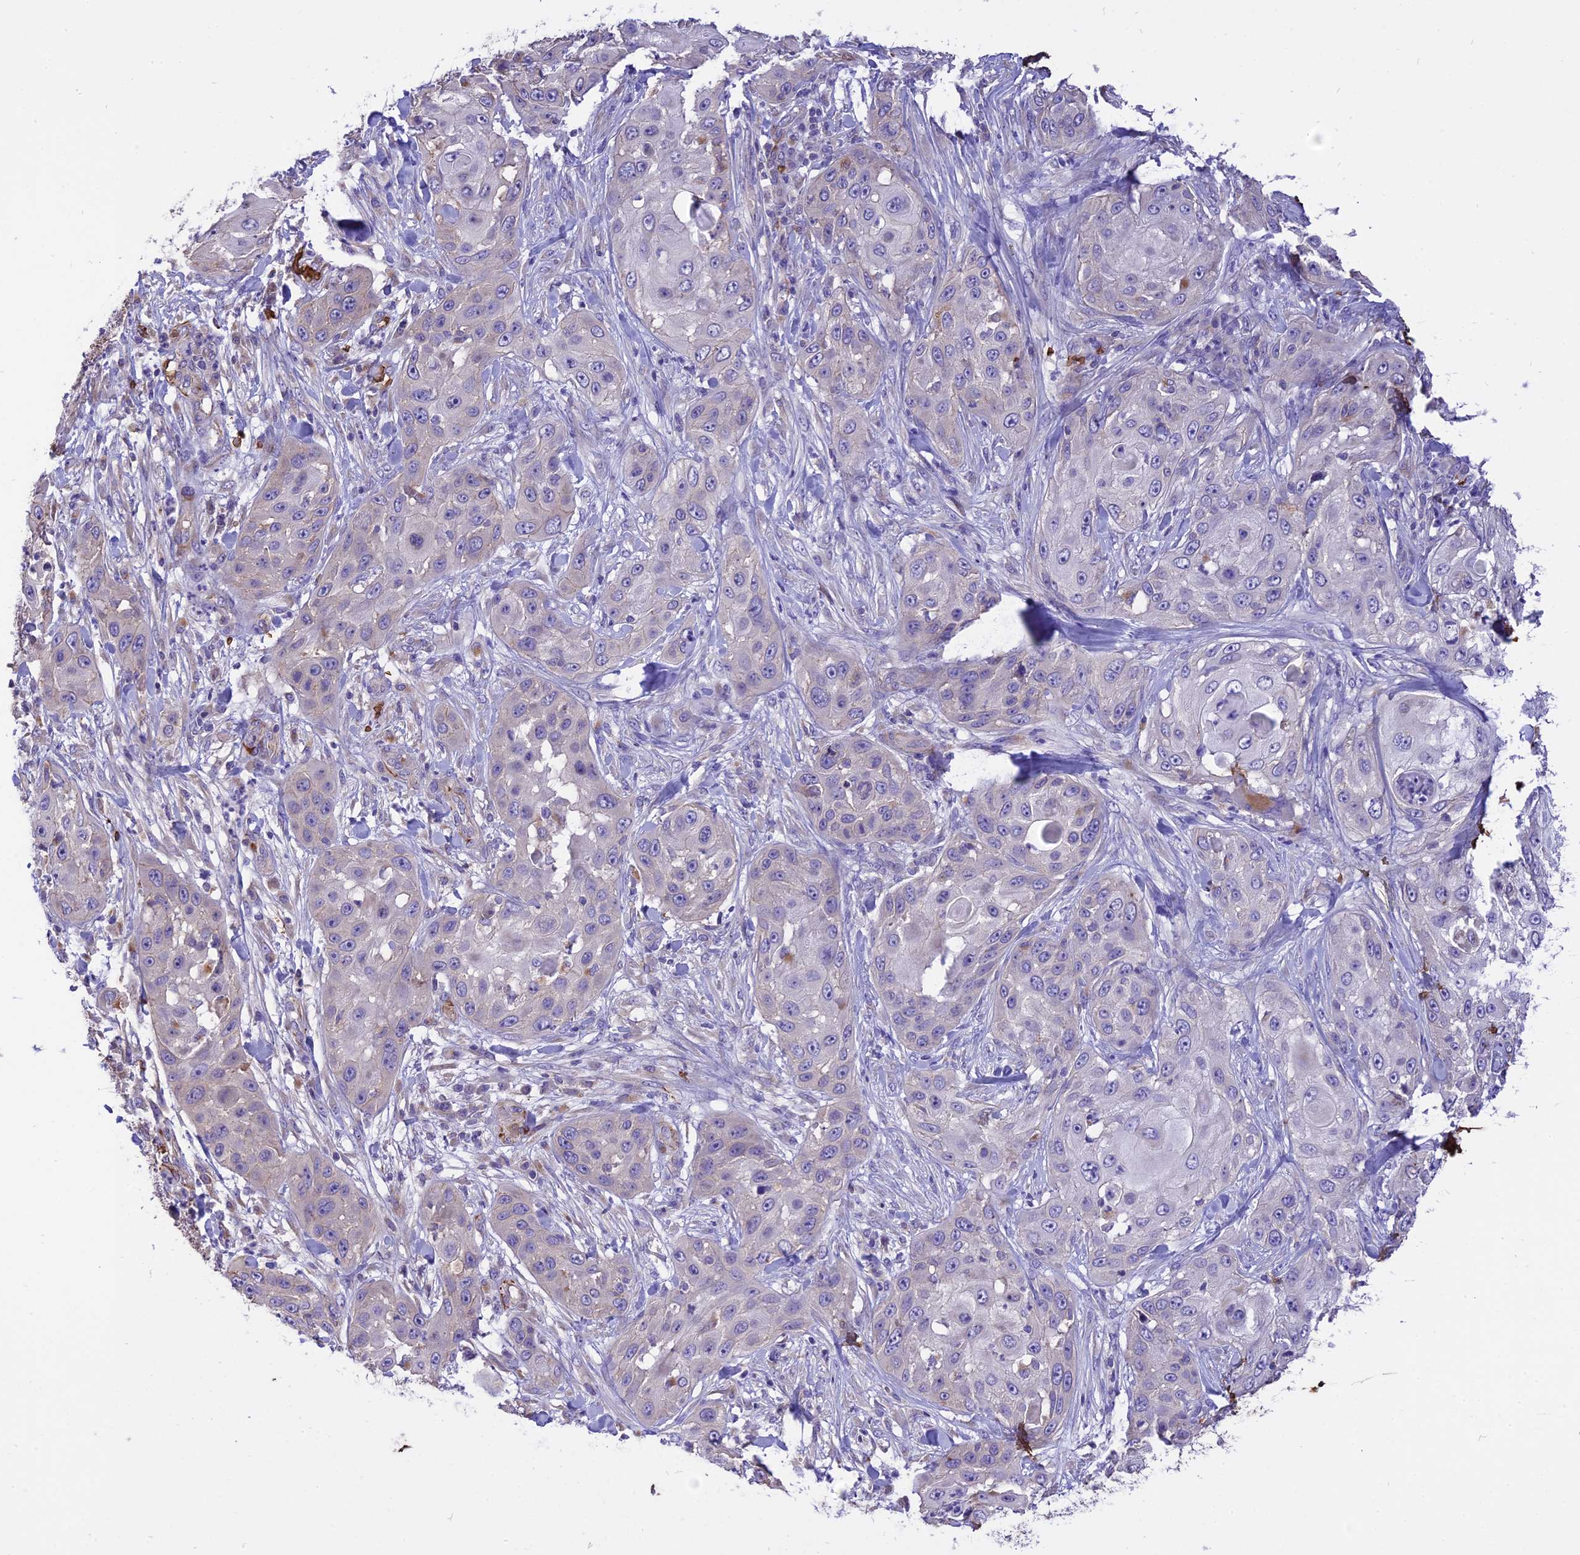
{"staining": {"intensity": "negative", "quantity": "none", "location": "none"}, "tissue": "skin cancer", "cell_type": "Tumor cells", "image_type": "cancer", "snomed": [{"axis": "morphology", "description": "Squamous cell carcinoma, NOS"}, {"axis": "topography", "description": "Skin"}], "caption": "Human skin squamous cell carcinoma stained for a protein using IHC exhibits no positivity in tumor cells.", "gene": "TTC4", "patient": {"sex": "female", "age": 44}}